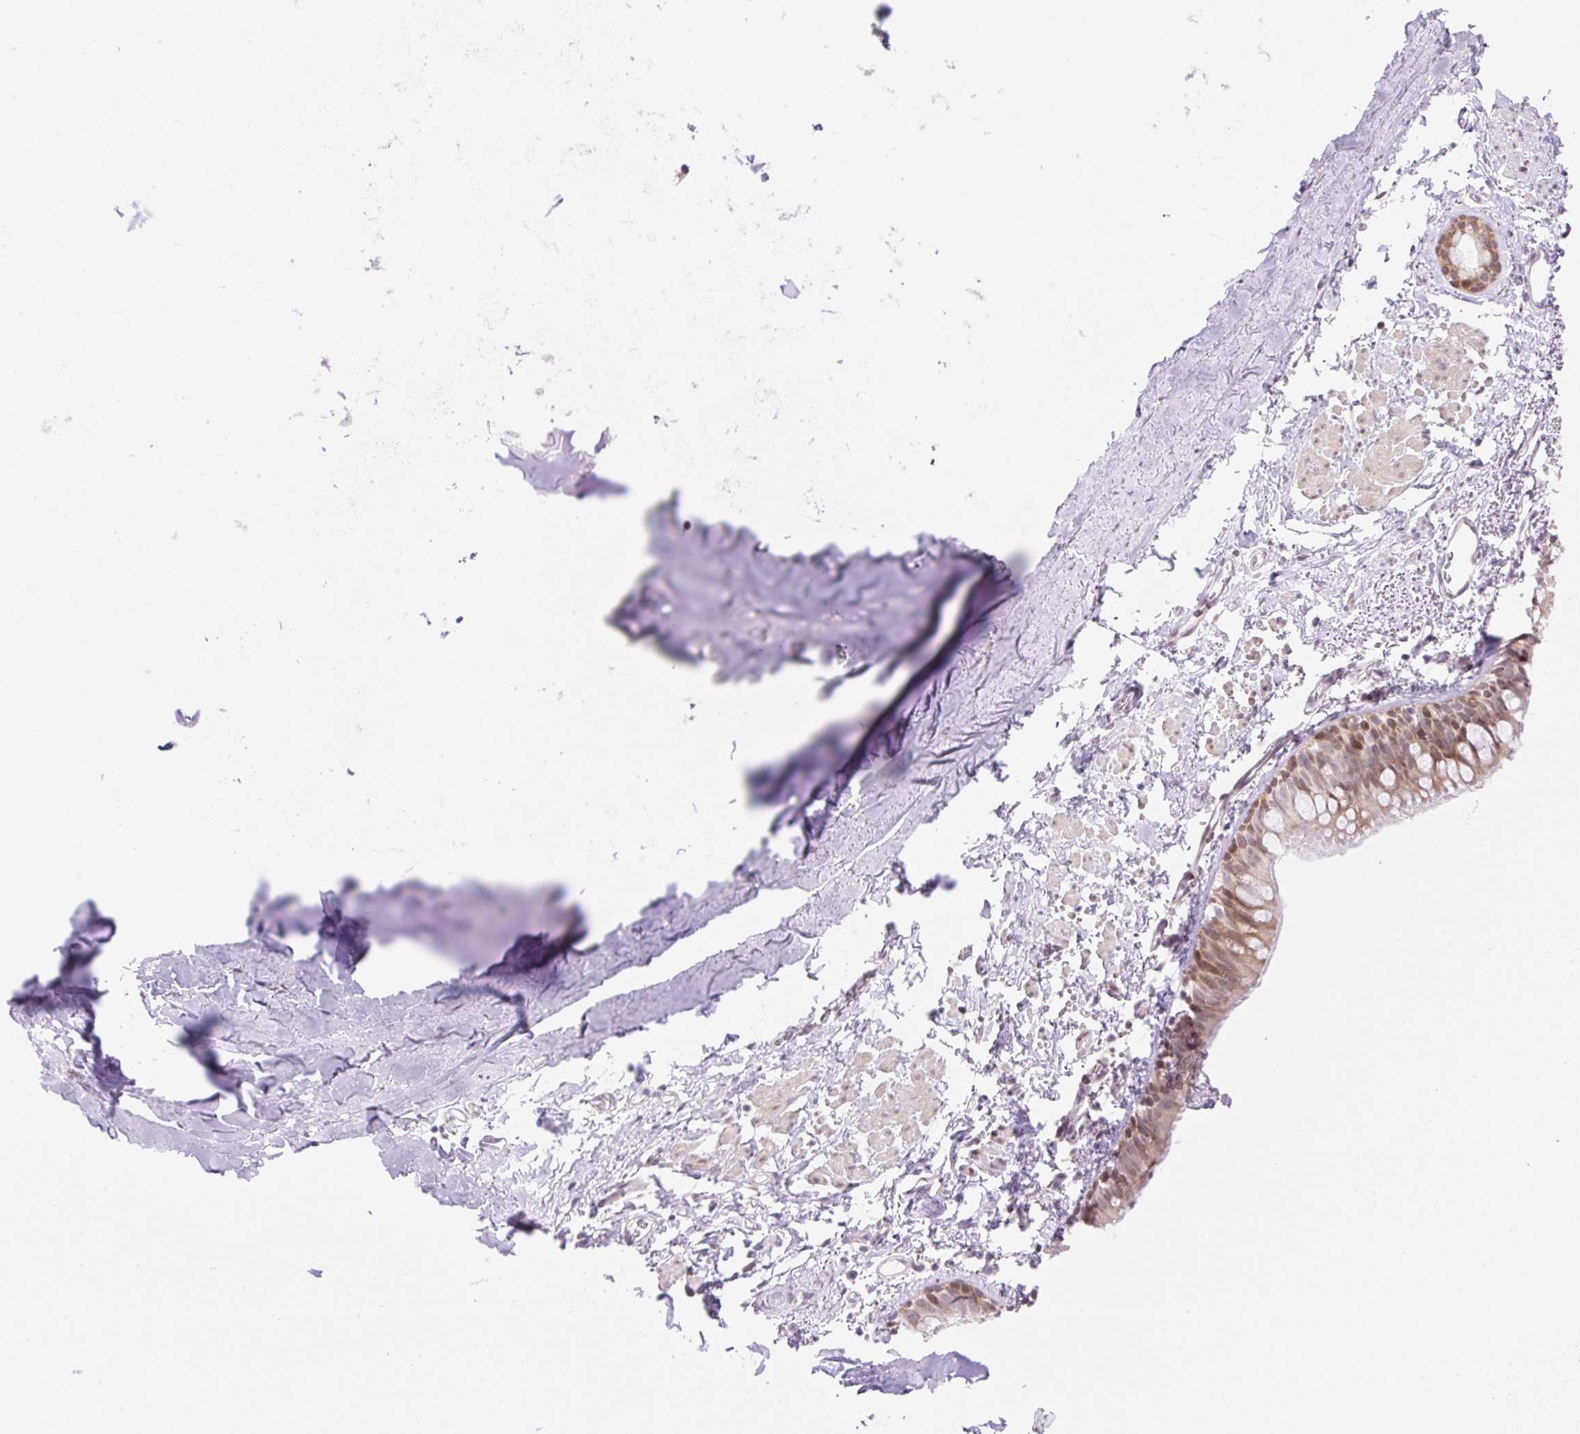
{"staining": {"intensity": "moderate", "quantity": ">75%", "location": "cytoplasmic/membranous,nuclear"}, "tissue": "bronchus", "cell_type": "Respiratory epithelial cells", "image_type": "normal", "snomed": [{"axis": "morphology", "description": "Normal tissue, NOS"}, {"axis": "topography", "description": "Bronchus"}], "caption": "Bronchus was stained to show a protein in brown. There is medium levels of moderate cytoplasmic/membranous,nuclear positivity in approximately >75% of respiratory epithelial cells. (IHC, brightfield microscopy, high magnification).", "gene": "ENSG00000264668", "patient": {"sex": "male", "age": 67}}